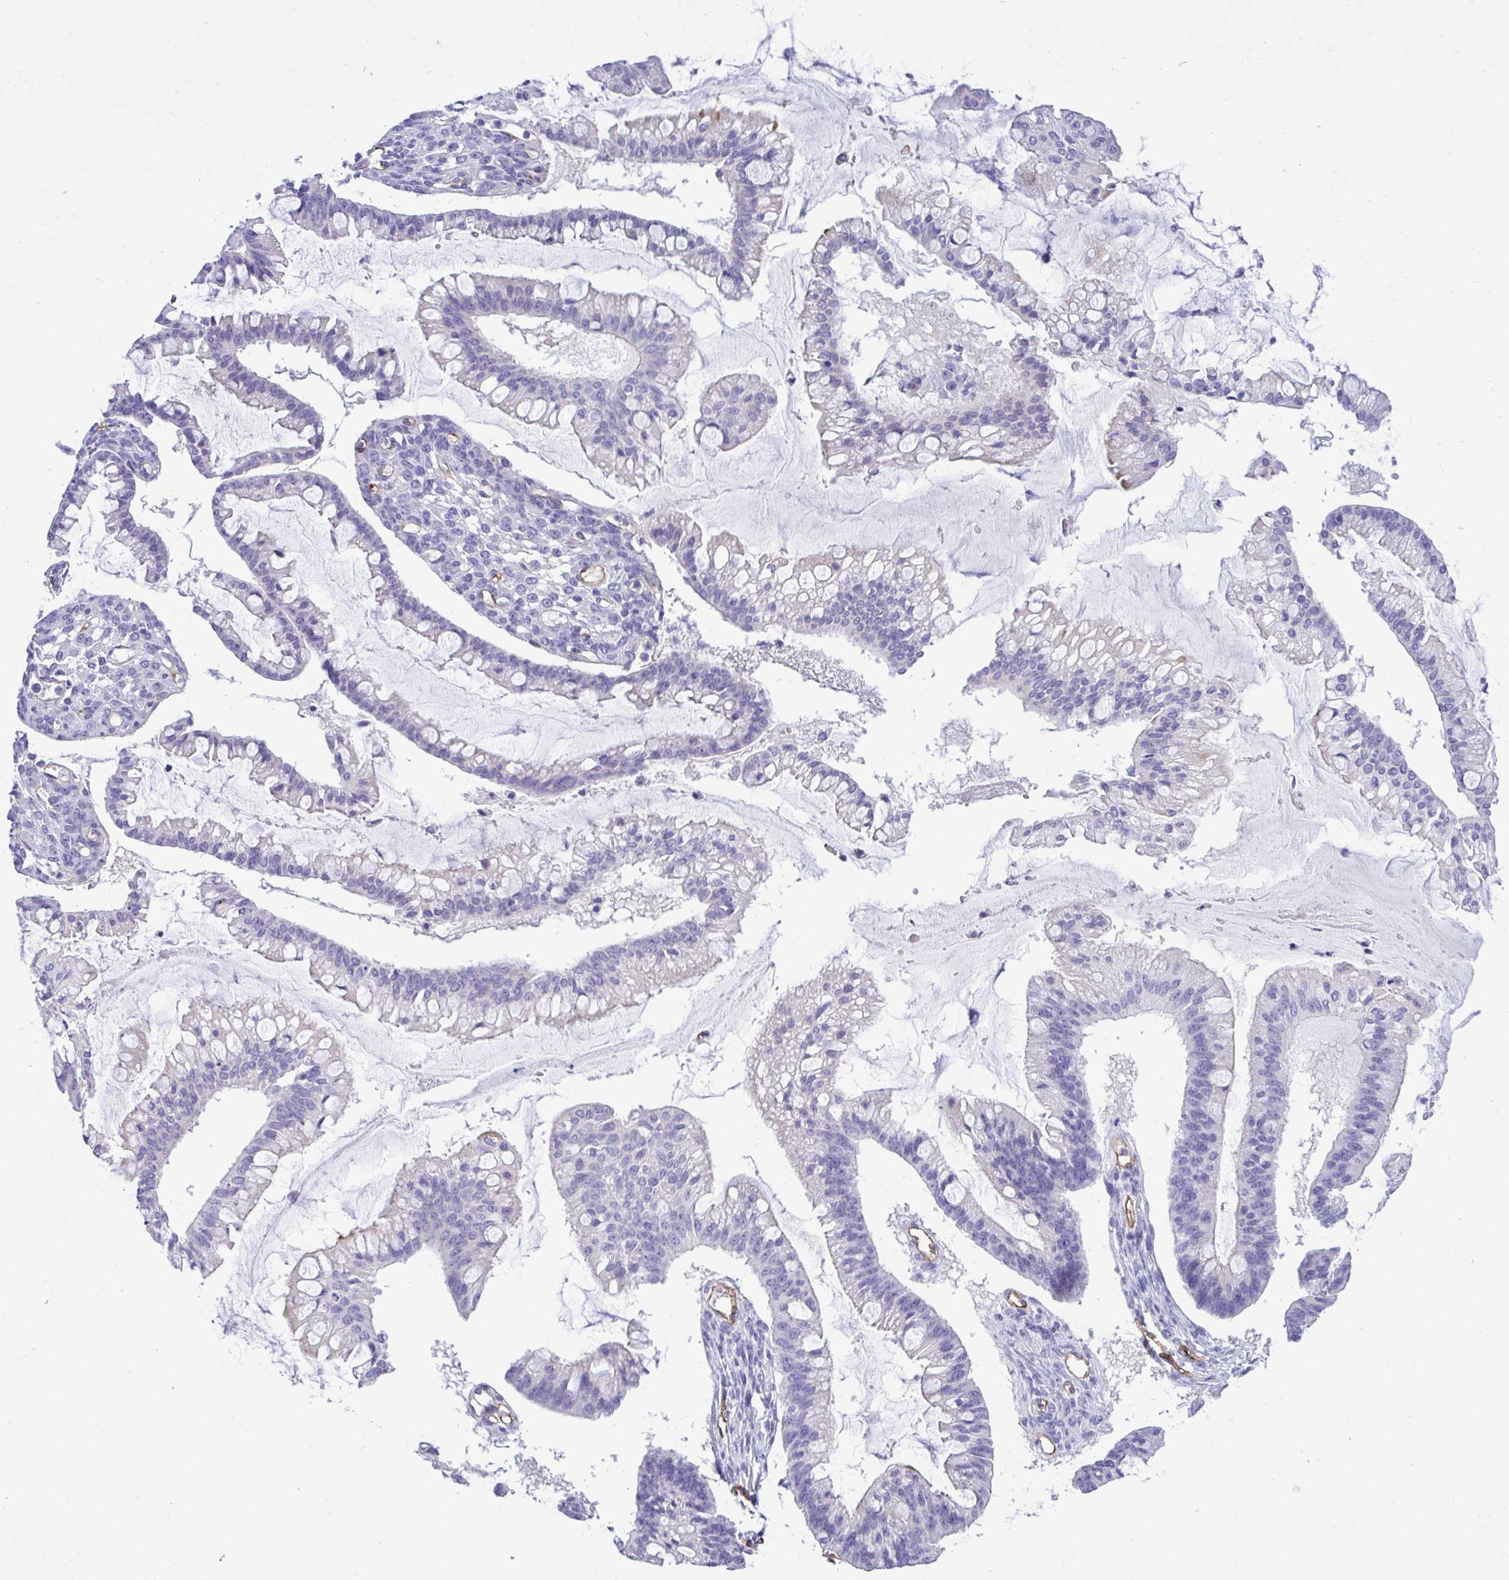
{"staining": {"intensity": "negative", "quantity": "none", "location": "none"}, "tissue": "ovarian cancer", "cell_type": "Tumor cells", "image_type": "cancer", "snomed": [{"axis": "morphology", "description": "Cystadenocarcinoma, mucinous, NOS"}, {"axis": "topography", "description": "Ovary"}], "caption": "High magnification brightfield microscopy of ovarian cancer stained with DAB (brown) and counterstained with hematoxylin (blue): tumor cells show no significant expression.", "gene": "ABCG2", "patient": {"sex": "female", "age": 73}}